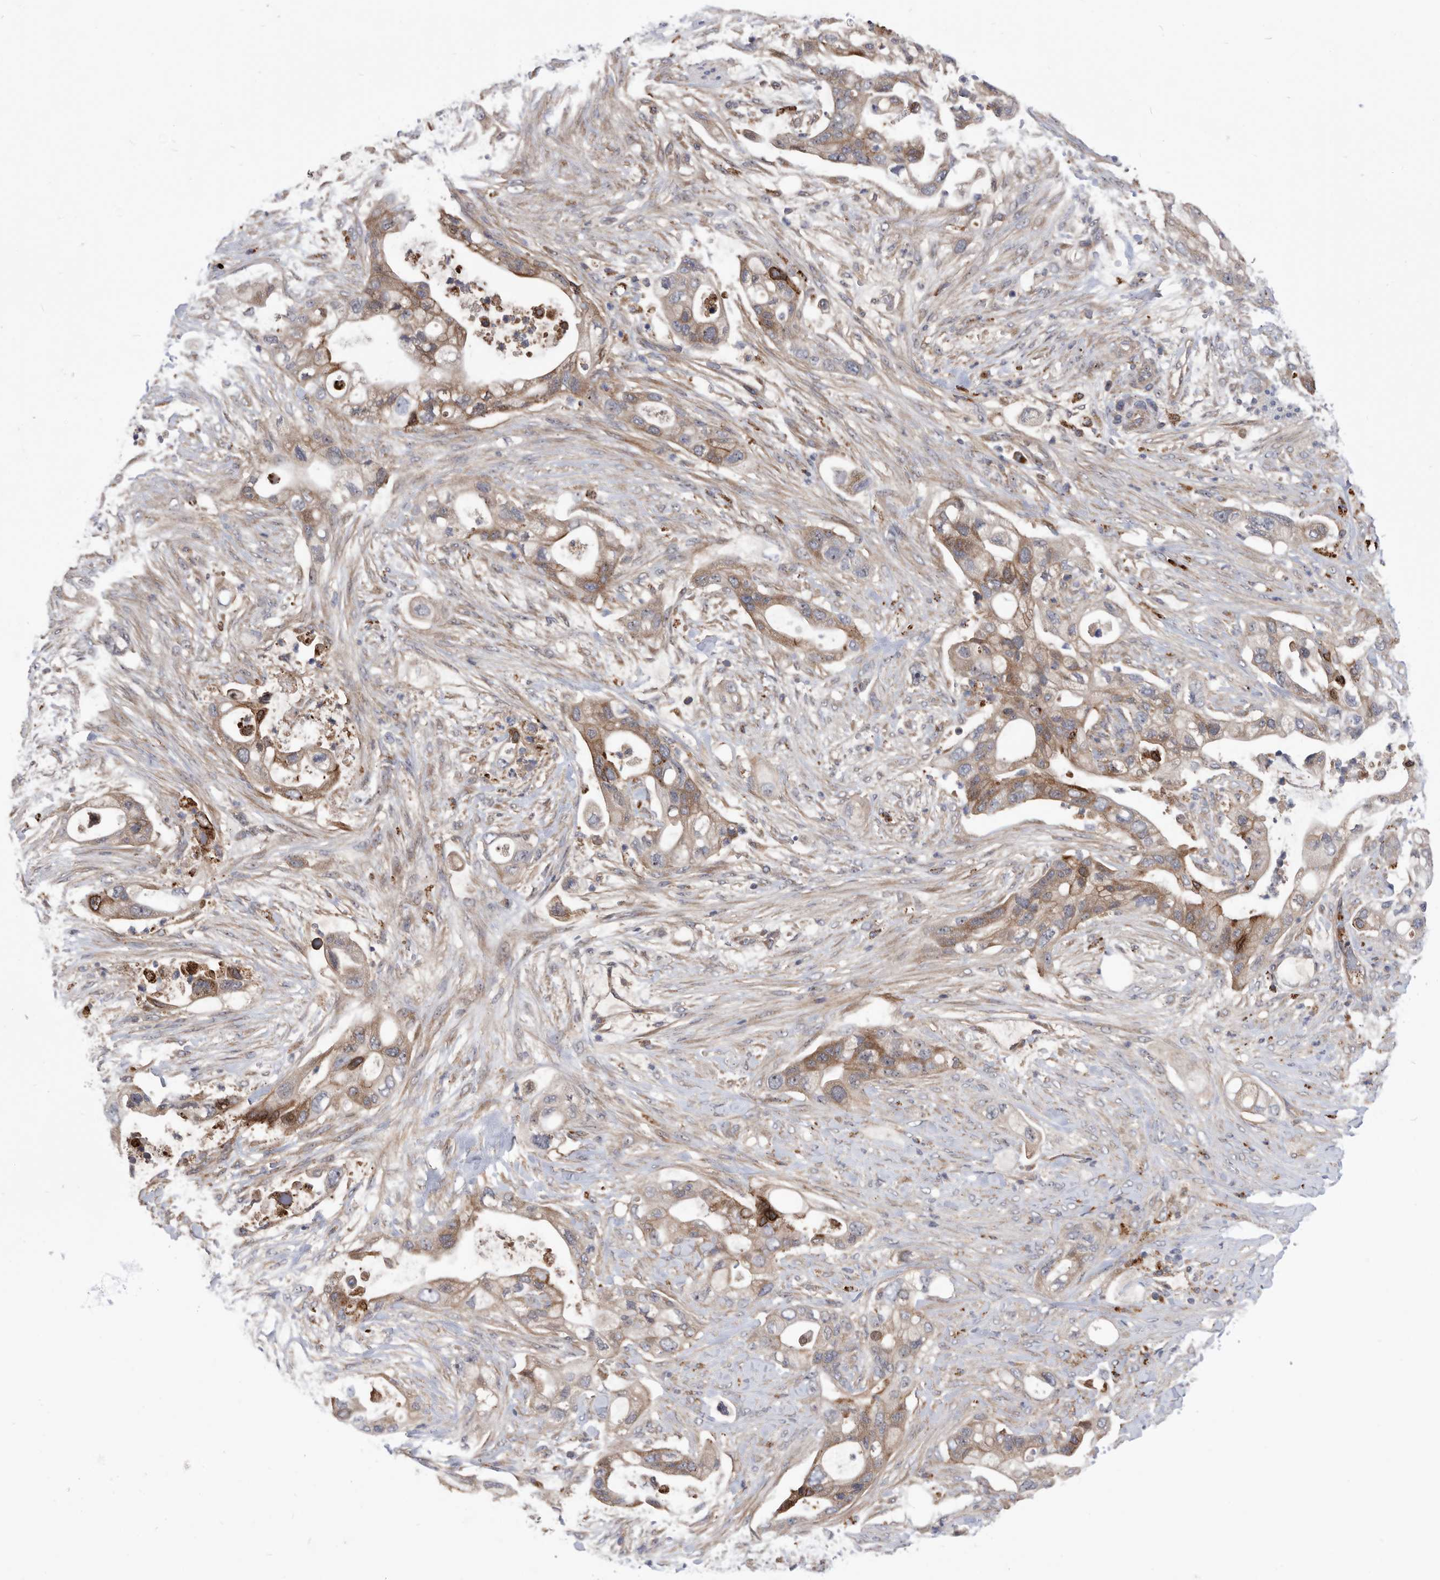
{"staining": {"intensity": "moderate", "quantity": ">75%", "location": "cytoplasmic/membranous"}, "tissue": "pancreatic cancer", "cell_type": "Tumor cells", "image_type": "cancer", "snomed": [{"axis": "morphology", "description": "Adenocarcinoma, NOS"}, {"axis": "topography", "description": "Pancreas"}], "caption": "A high-resolution micrograph shows immunohistochemistry (IHC) staining of pancreatic cancer (adenocarcinoma), which displays moderate cytoplasmic/membranous positivity in approximately >75% of tumor cells.", "gene": "BAIAP3", "patient": {"sex": "male", "age": 53}}